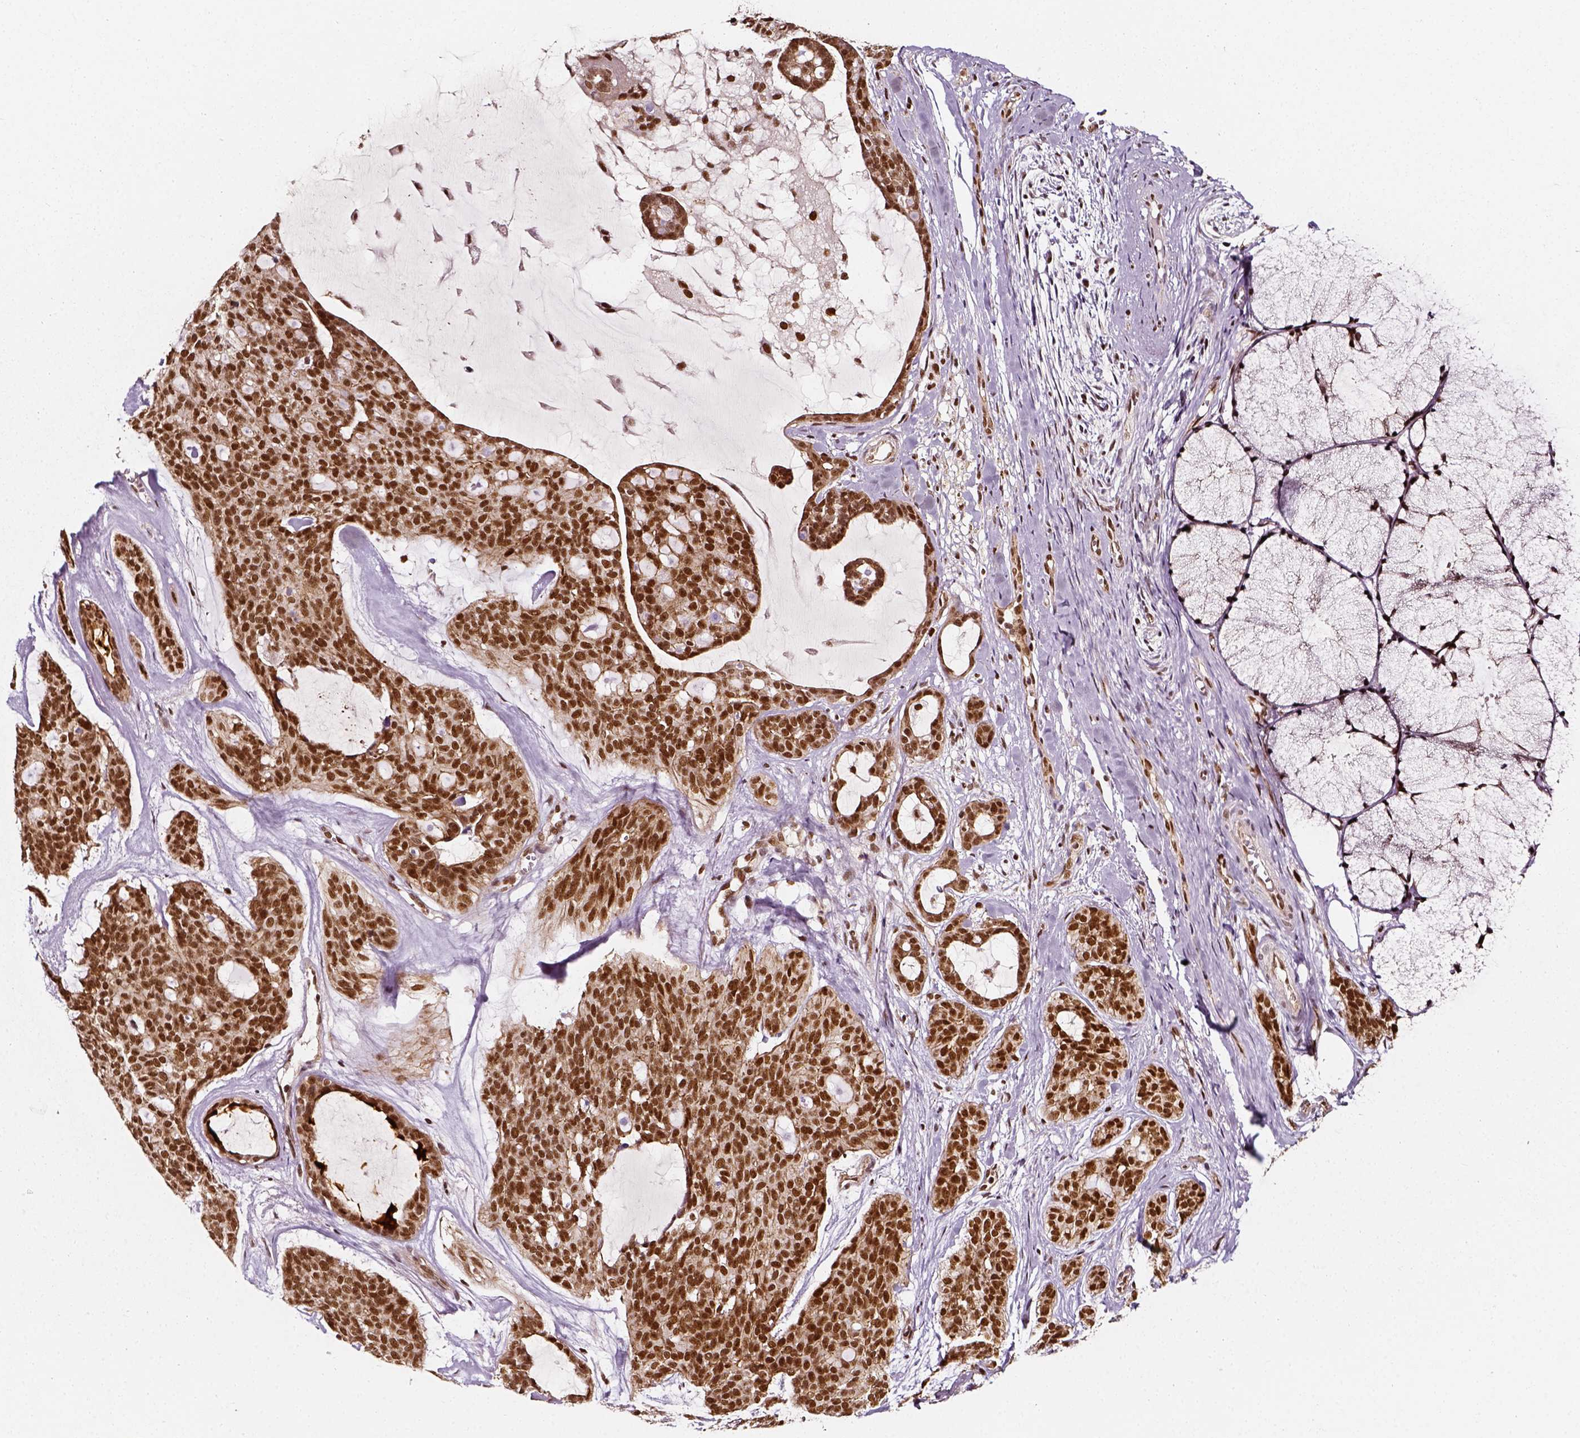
{"staining": {"intensity": "moderate", "quantity": ">75%", "location": "nuclear"}, "tissue": "head and neck cancer", "cell_type": "Tumor cells", "image_type": "cancer", "snomed": [{"axis": "morphology", "description": "Adenocarcinoma, NOS"}, {"axis": "topography", "description": "Head-Neck"}], "caption": "Protein expression by immunohistochemistry (IHC) shows moderate nuclear staining in approximately >75% of tumor cells in adenocarcinoma (head and neck). (DAB = brown stain, brightfield microscopy at high magnification).", "gene": "NACC1", "patient": {"sex": "male", "age": 66}}